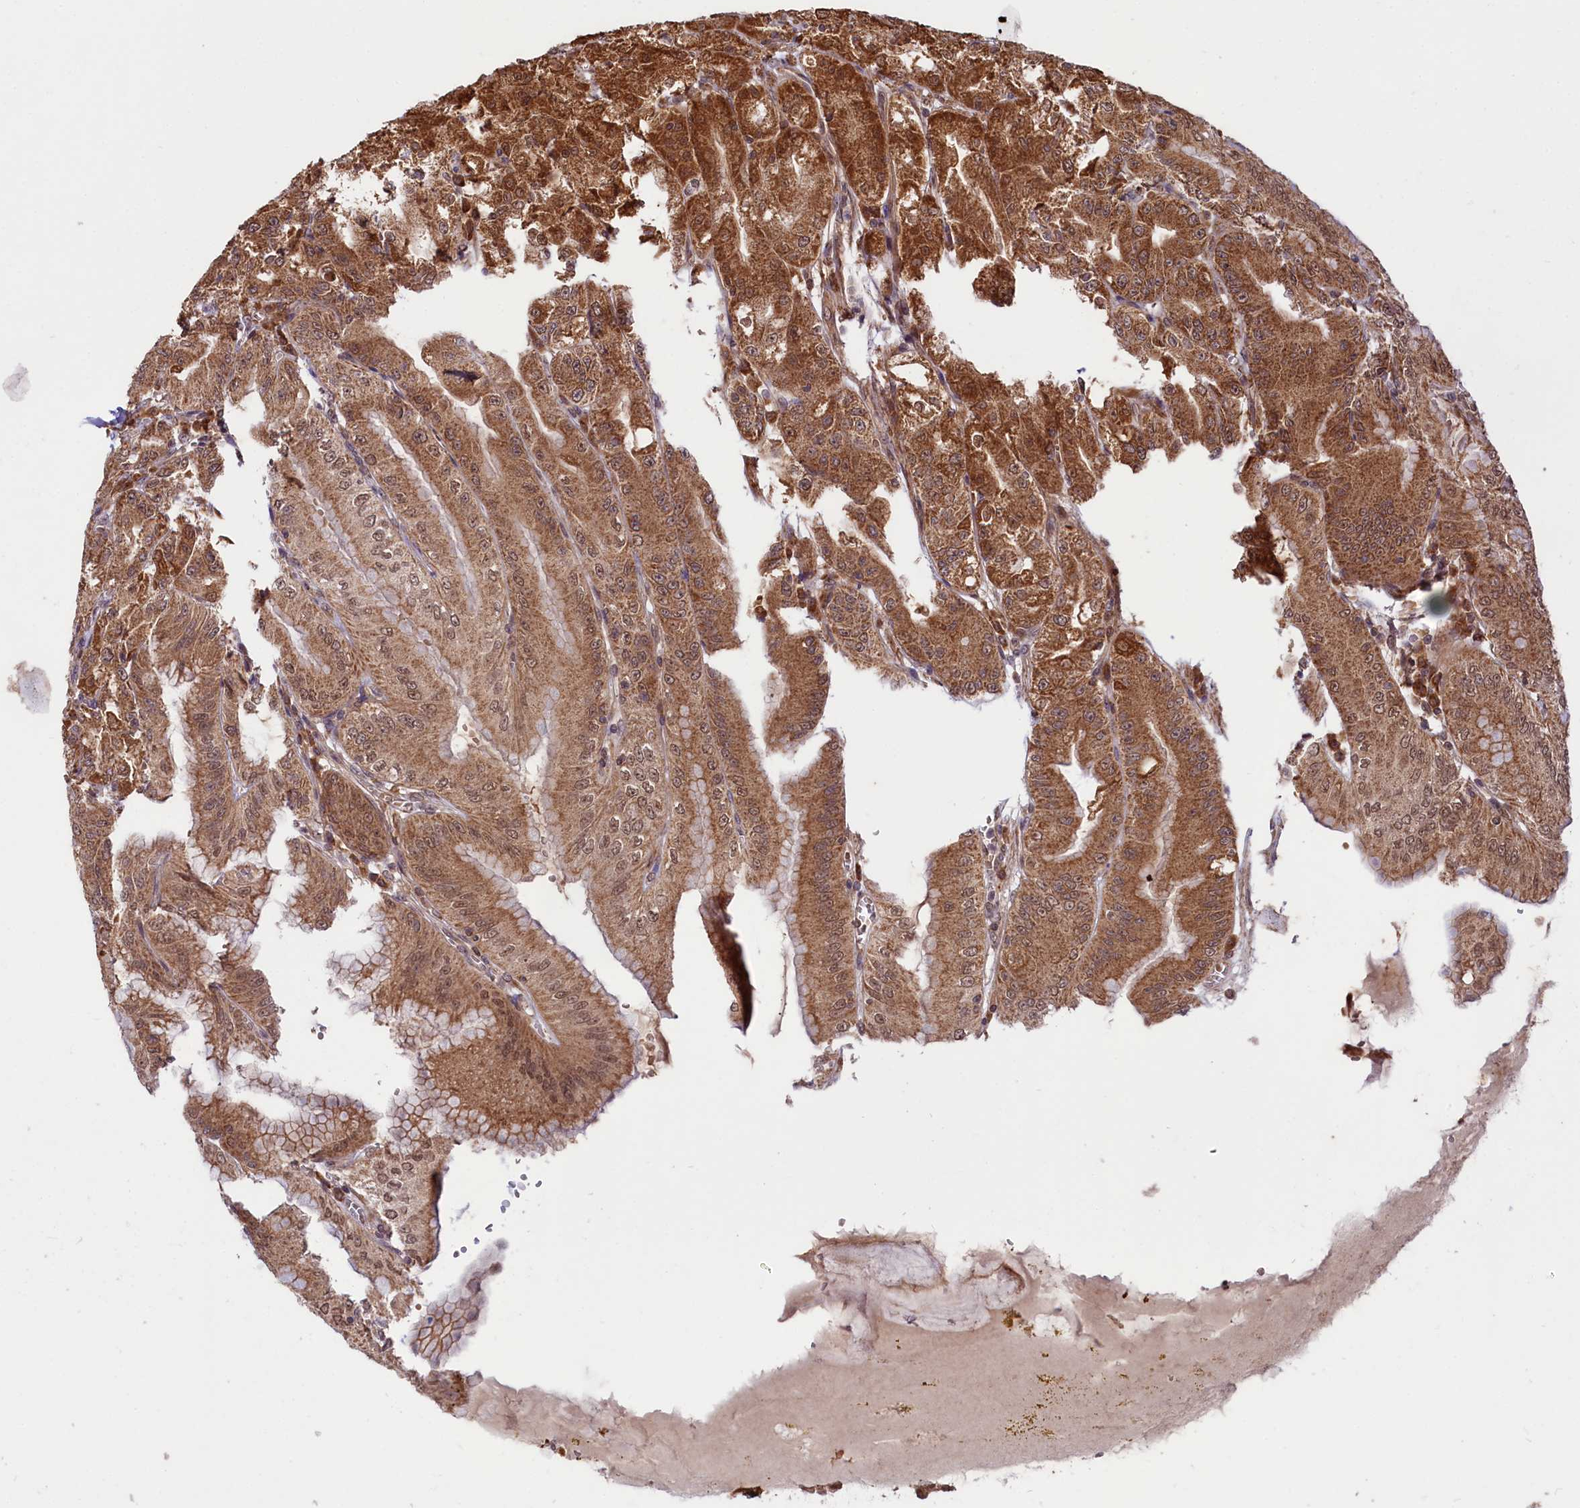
{"staining": {"intensity": "strong", "quantity": ">75%", "location": "cytoplasmic/membranous,nuclear"}, "tissue": "stomach", "cell_type": "Glandular cells", "image_type": "normal", "snomed": [{"axis": "morphology", "description": "Normal tissue, NOS"}, {"axis": "topography", "description": "Stomach, upper"}, {"axis": "topography", "description": "Stomach, lower"}], "caption": "This is an image of immunohistochemistry staining of unremarkable stomach, which shows strong positivity in the cytoplasmic/membranous,nuclear of glandular cells.", "gene": "UBE3A", "patient": {"sex": "male", "age": 71}}